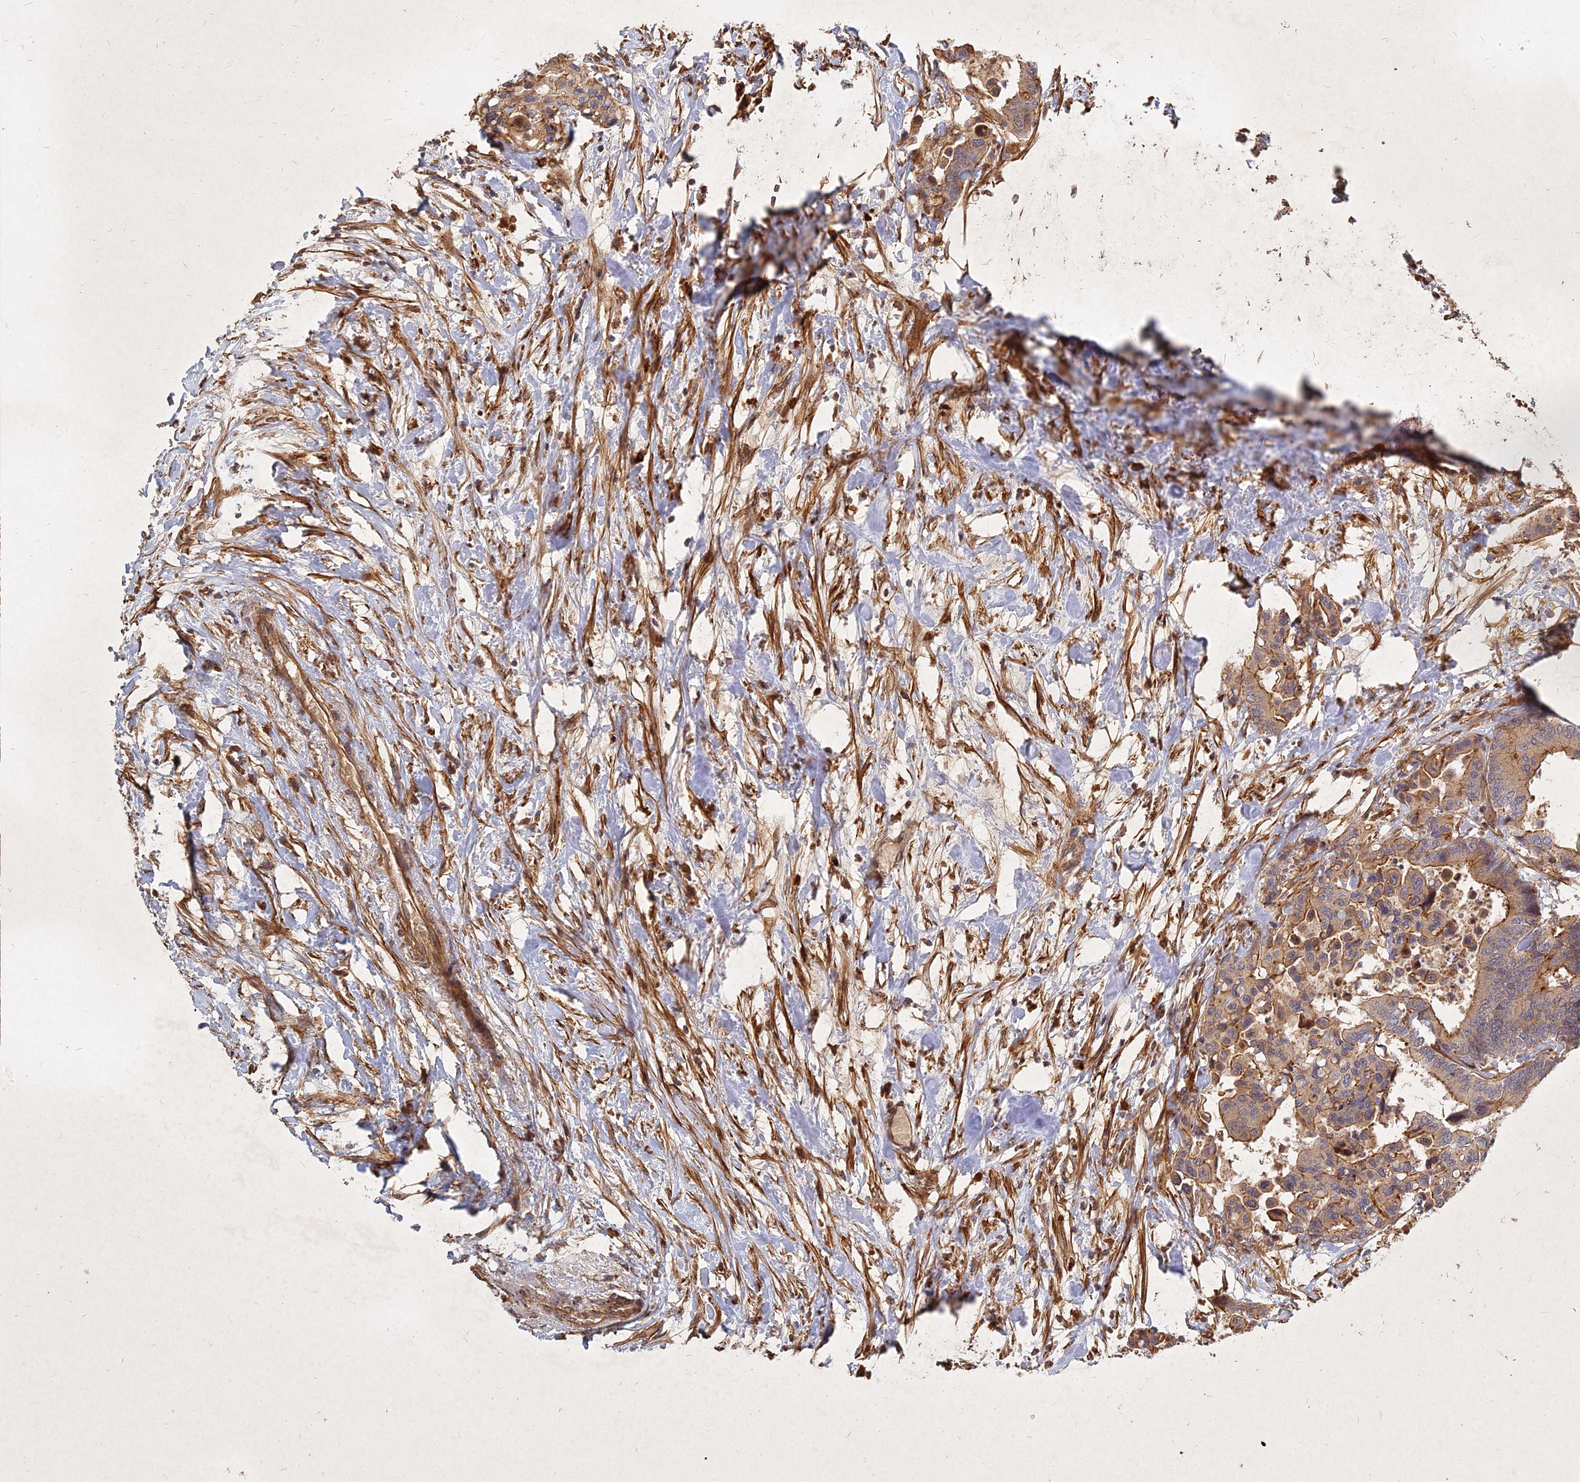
{"staining": {"intensity": "moderate", "quantity": ">75%", "location": "cytoplasmic/membranous"}, "tissue": "colorectal cancer", "cell_type": "Tumor cells", "image_type": "cancer", "snomed": [{"axis": "morphology", "description": "Normal tissue, NOS"}, {"axis": "morphology", "description": "Adenocarcinoma, NOS"}, {"axis": "topography", "description": "Colon"}], "caption": "IHC histopathology image of human adenocarcinoma (colorectal) stained for a protein (brown), which shows medium levels of moderate cytoplasmic/membranous positivity in approximately >75% of tumor cells.", "gene": "UBE2W", "patient": {"sex": "male", "age": 82}}